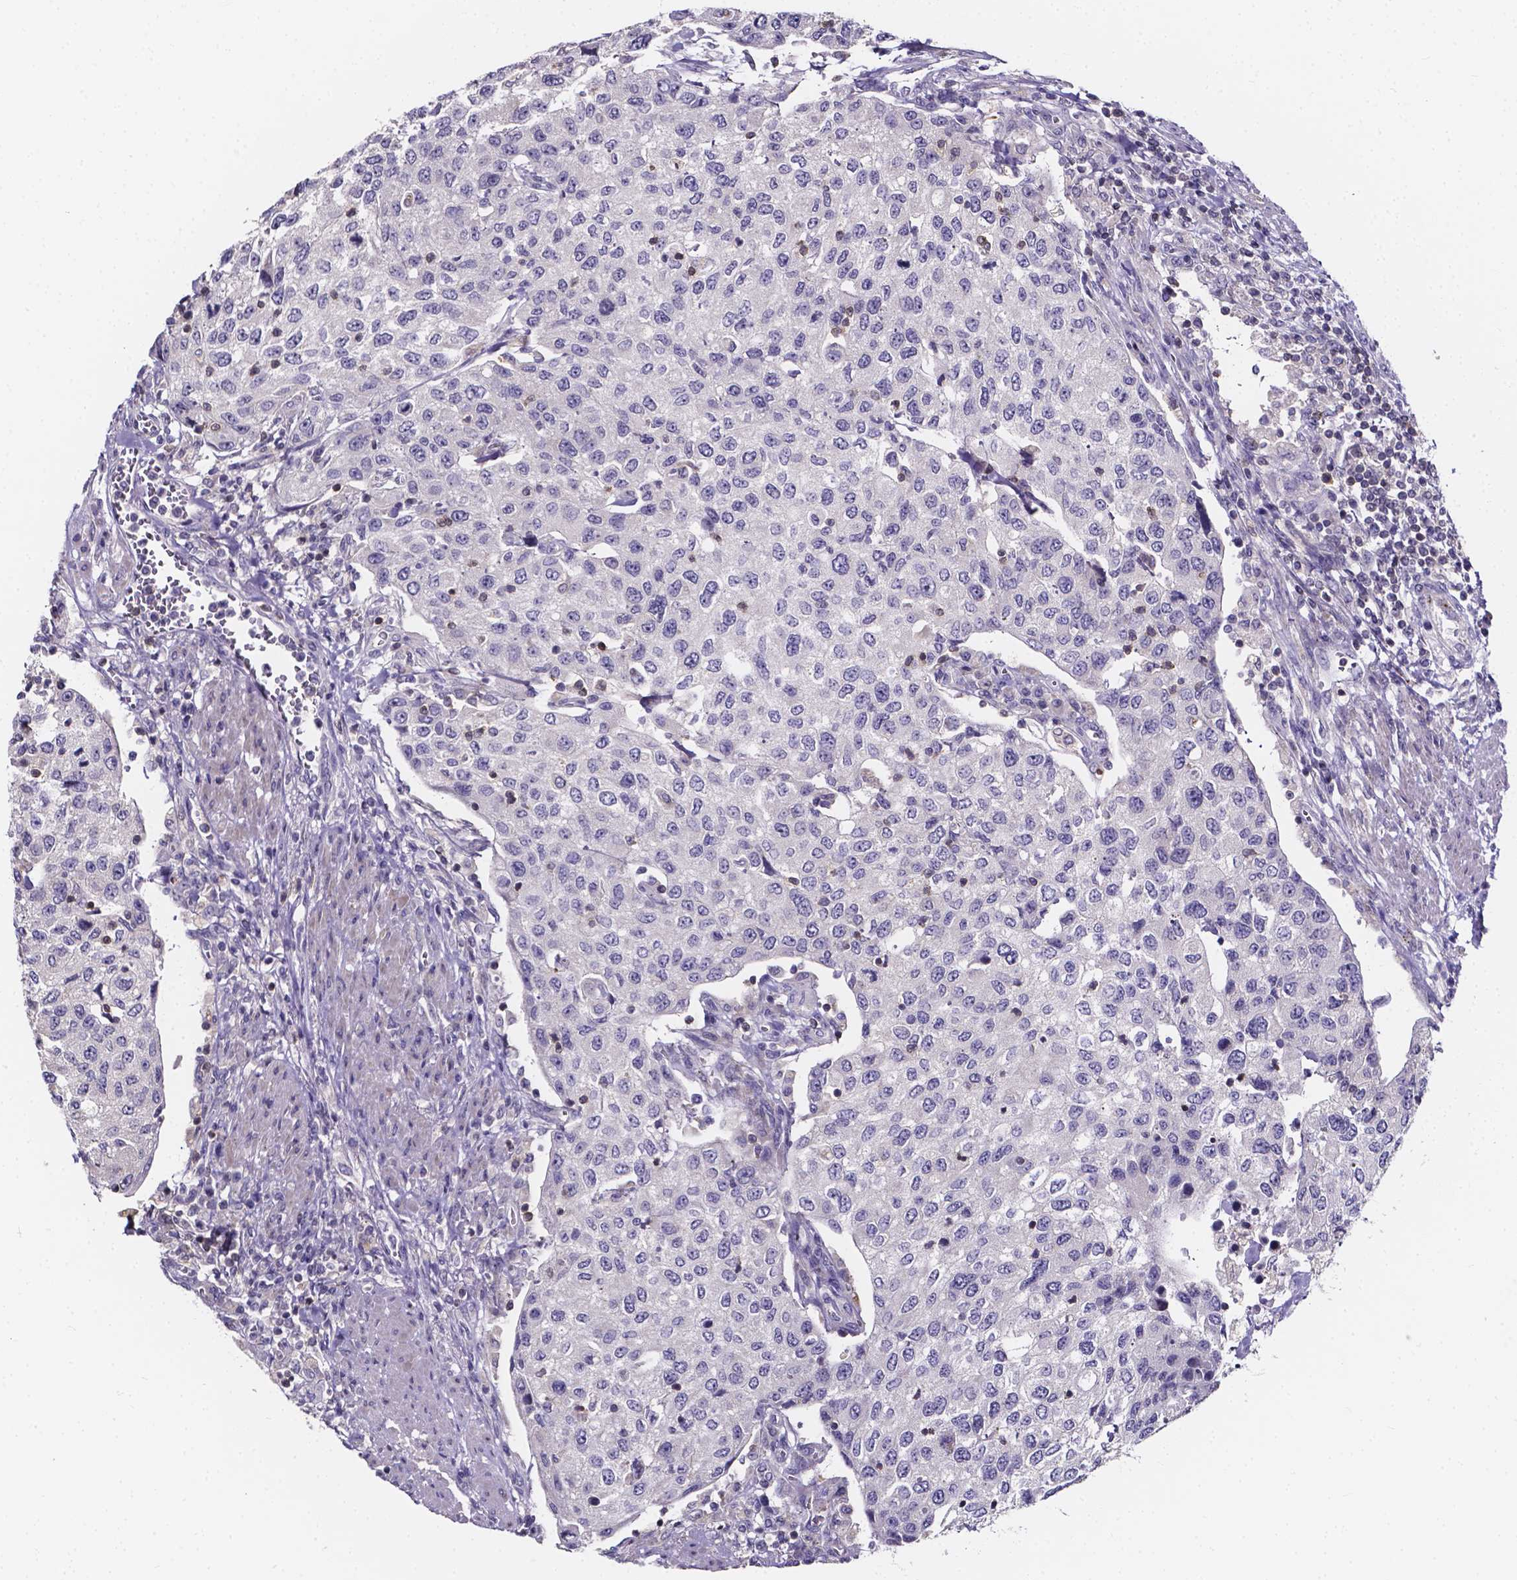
{"staining": {"intensity": "negative", "quantity": "none", "location": "none"}, "tissue": "urothelial cancer", "cell_type": "Tumor cells", "image_type": "cancer", "snomed": [{"axis": "morphology", "description": "Urothelial carcinoma, High grade"}, {"axis": "topography", "description": "Urinary bladder"}], "caption": "Urothelial cancer stained for a protein using IHC displays no staining tumor cells.", "gene": "THEMIS", "patient": {"sex": "female", "age": 78}}